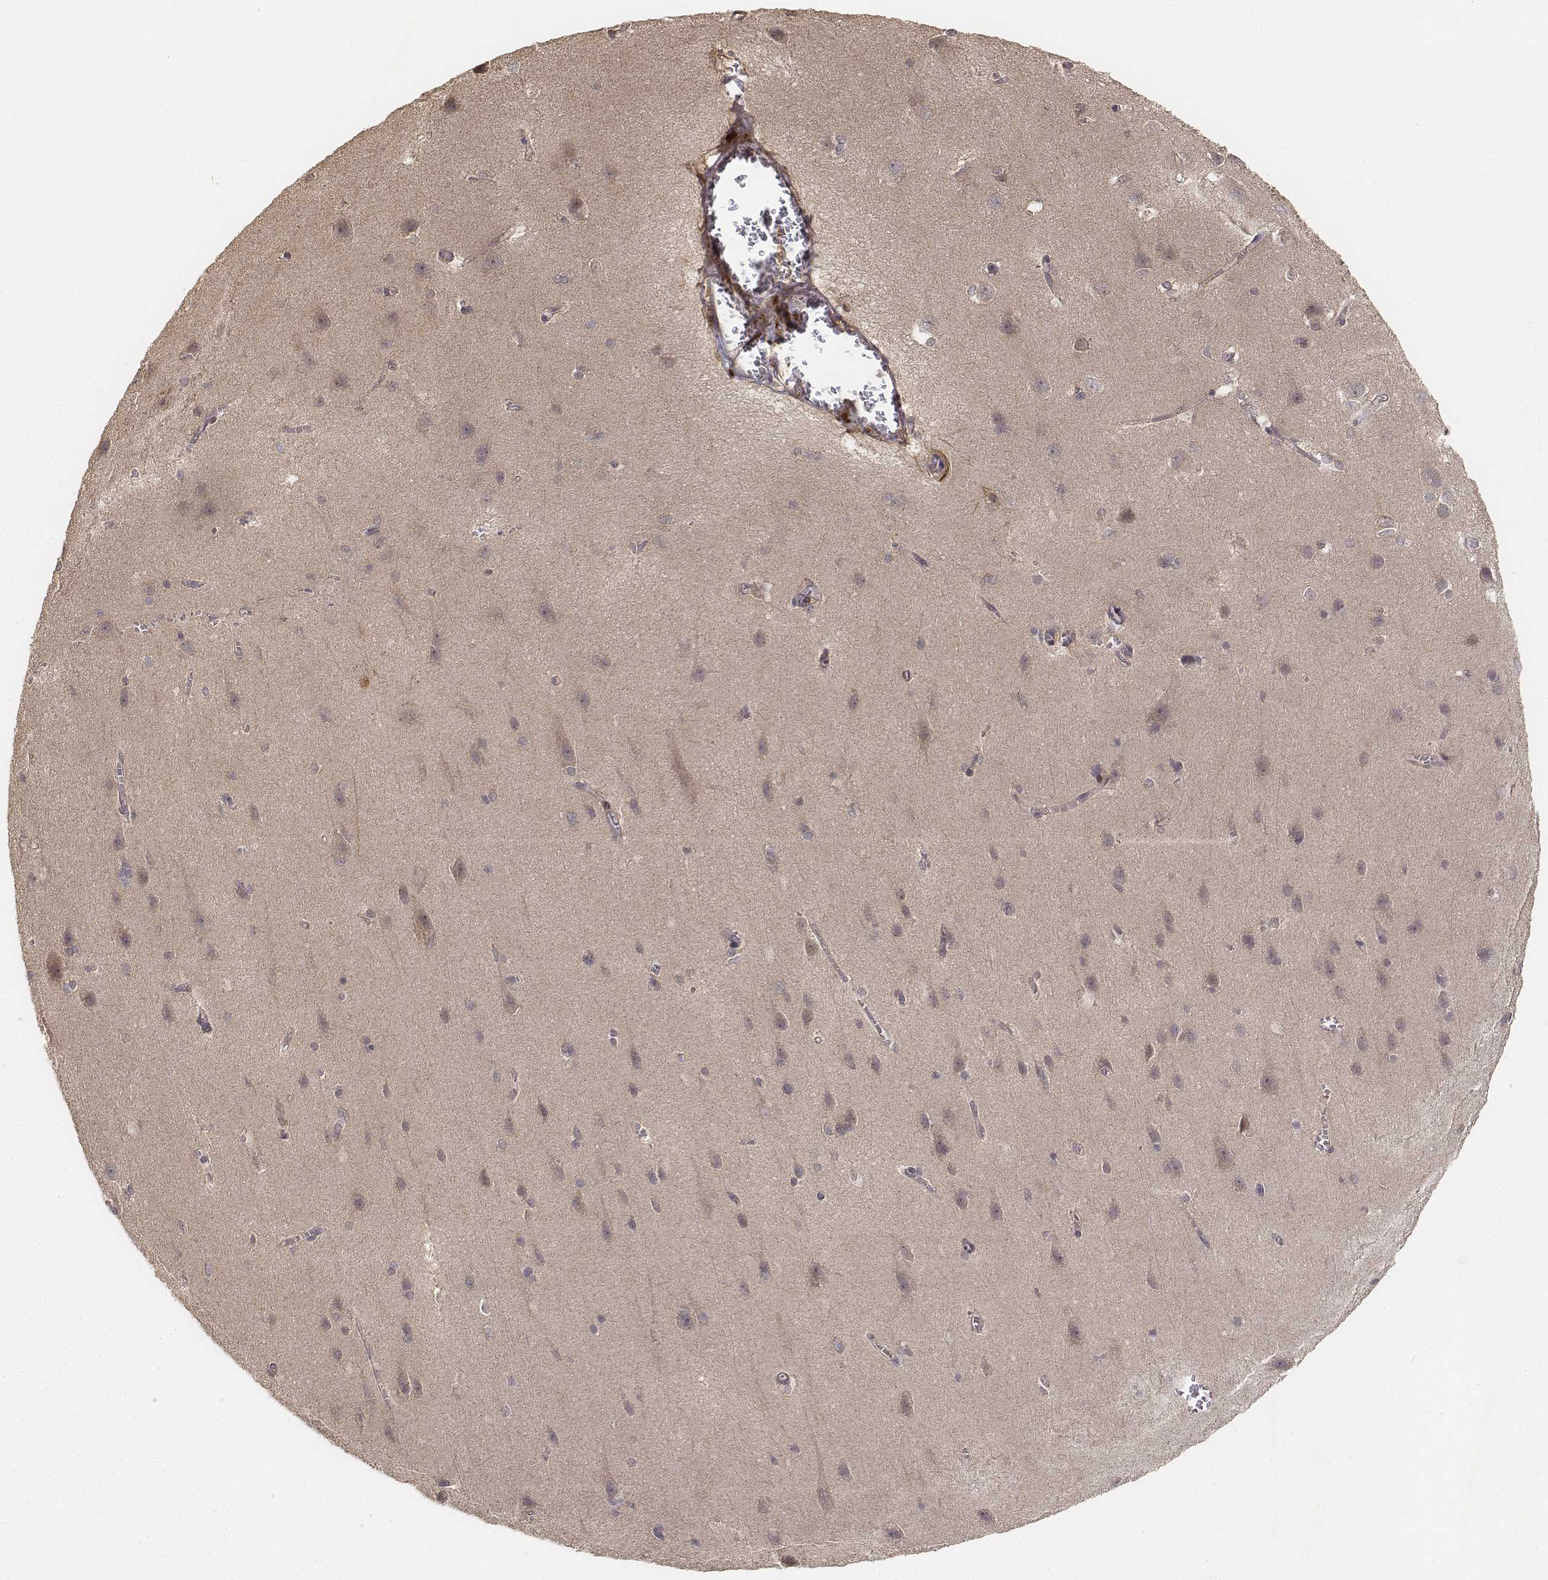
{"staining": {"intensity": "weak", "quantity": "25%-75%", "location": "cytoplasmic/membranous"}, "tissue": "cerebral cortex", "cell_type": "Endothelial cells", "image_type": "normal", "snomed": [{"axis": "morphology", "description": "Normal tissue, NOS"}, {"axis": "topography", "description": "Cerebral cortex"}], "caption": "Immunohistochemical staining of normal human cerebral cortex demonstrates low levels of weak cytoplasmic/membranous expression in about 25%-75% of endothelial cells.", "gene": "FBXO21", "patient": {"sex": "male", "age": 37}}